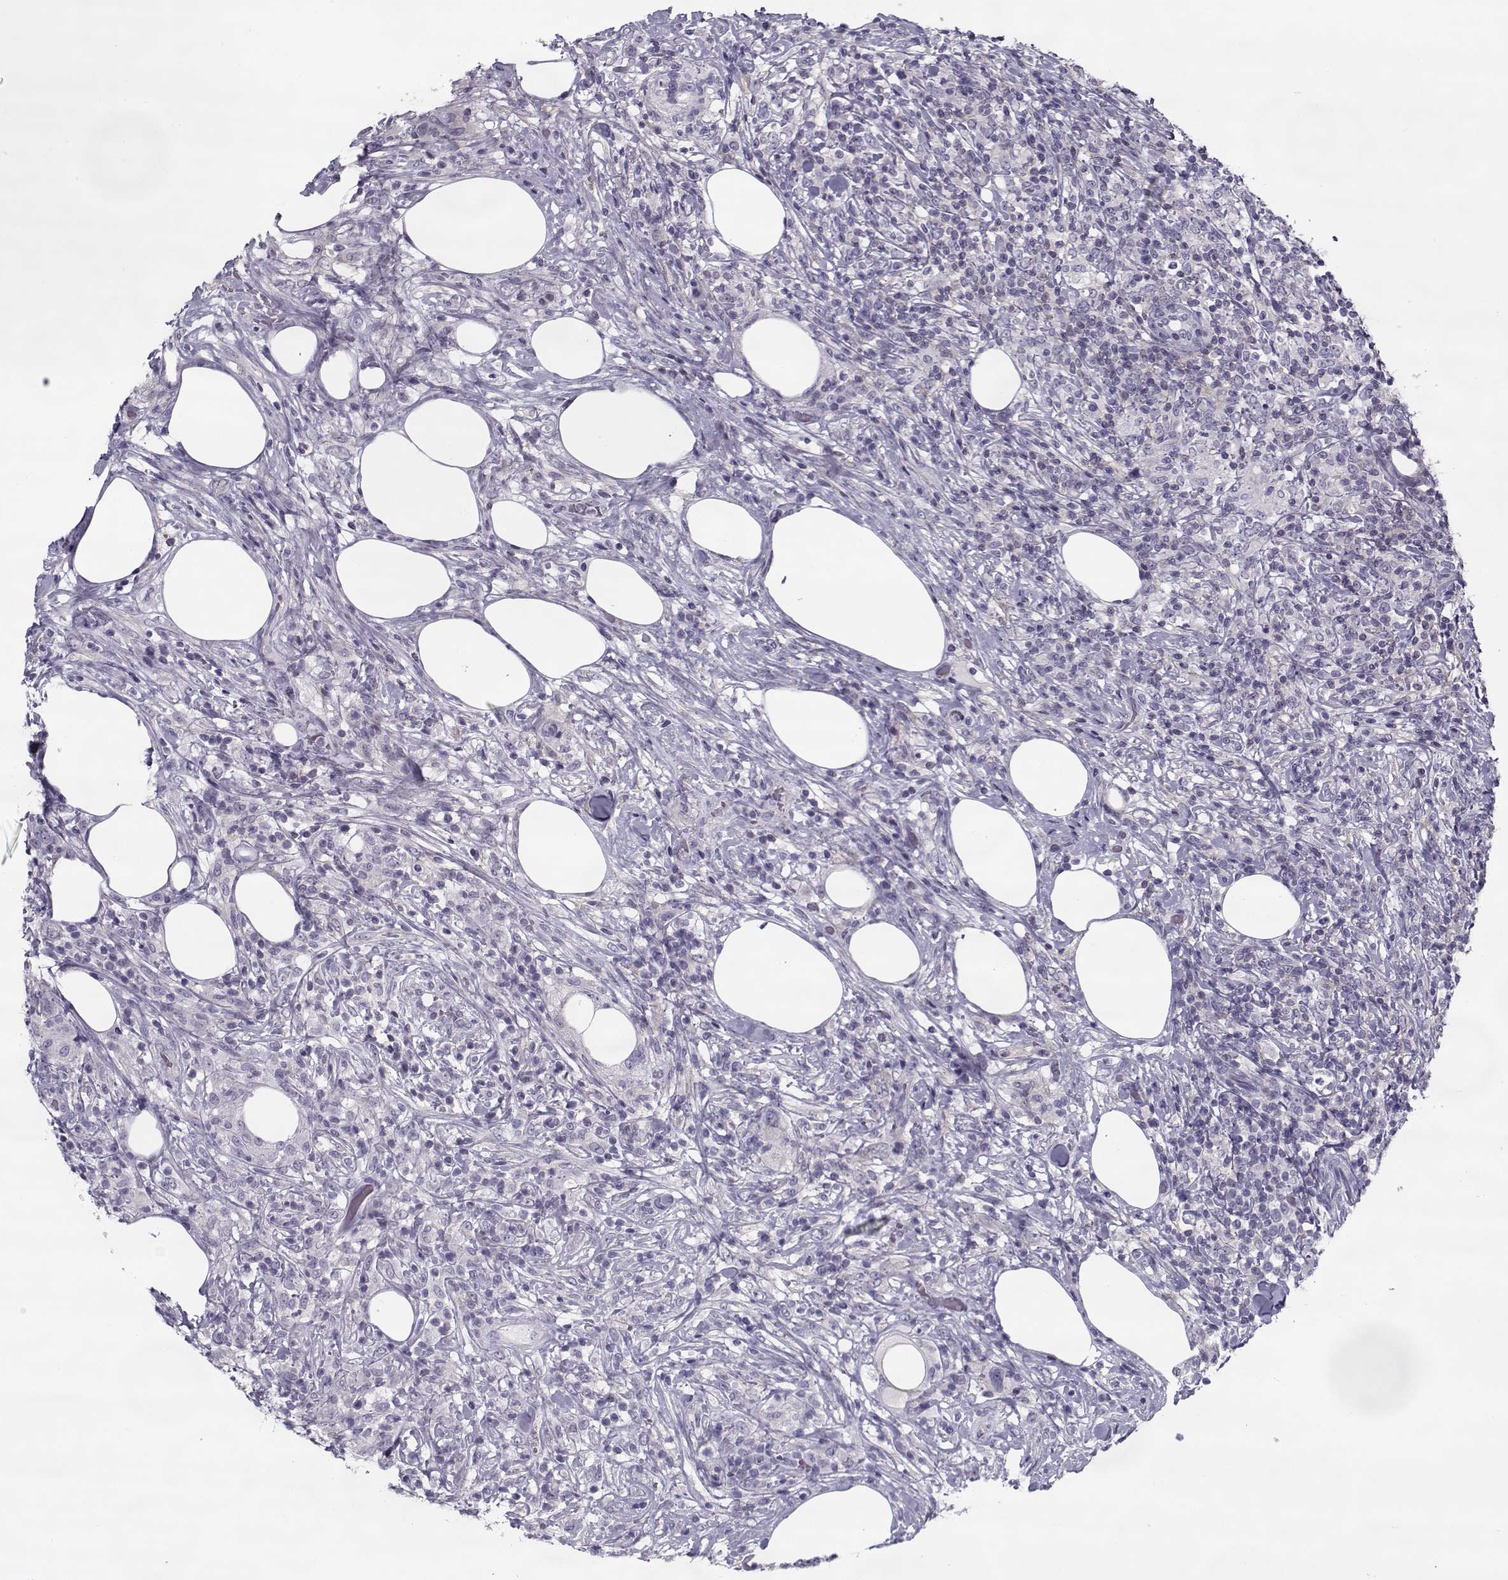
{"staining": {"intensity": "negative", "quantity": "none", "location": "none"}, "tissue": "lymphoma", "cell_type": "Tumor cells", "image_type": "cancer", "snomed": [{"axis": "morphology", "description": "Malignant lymphoma, non-Hodgkin's type, High grade"}, {"axis": "topography", "description": "Lymph node"}], "caption": "IHC photomicrograph of neoplastic tissue: human high-grade malignant lymphoma, non-Hodgkin's type stained with DAB shows no significant protein expression in tumor cells.", "gene": "PP2D1", "patient": {"sex": "female", "age": 84}}